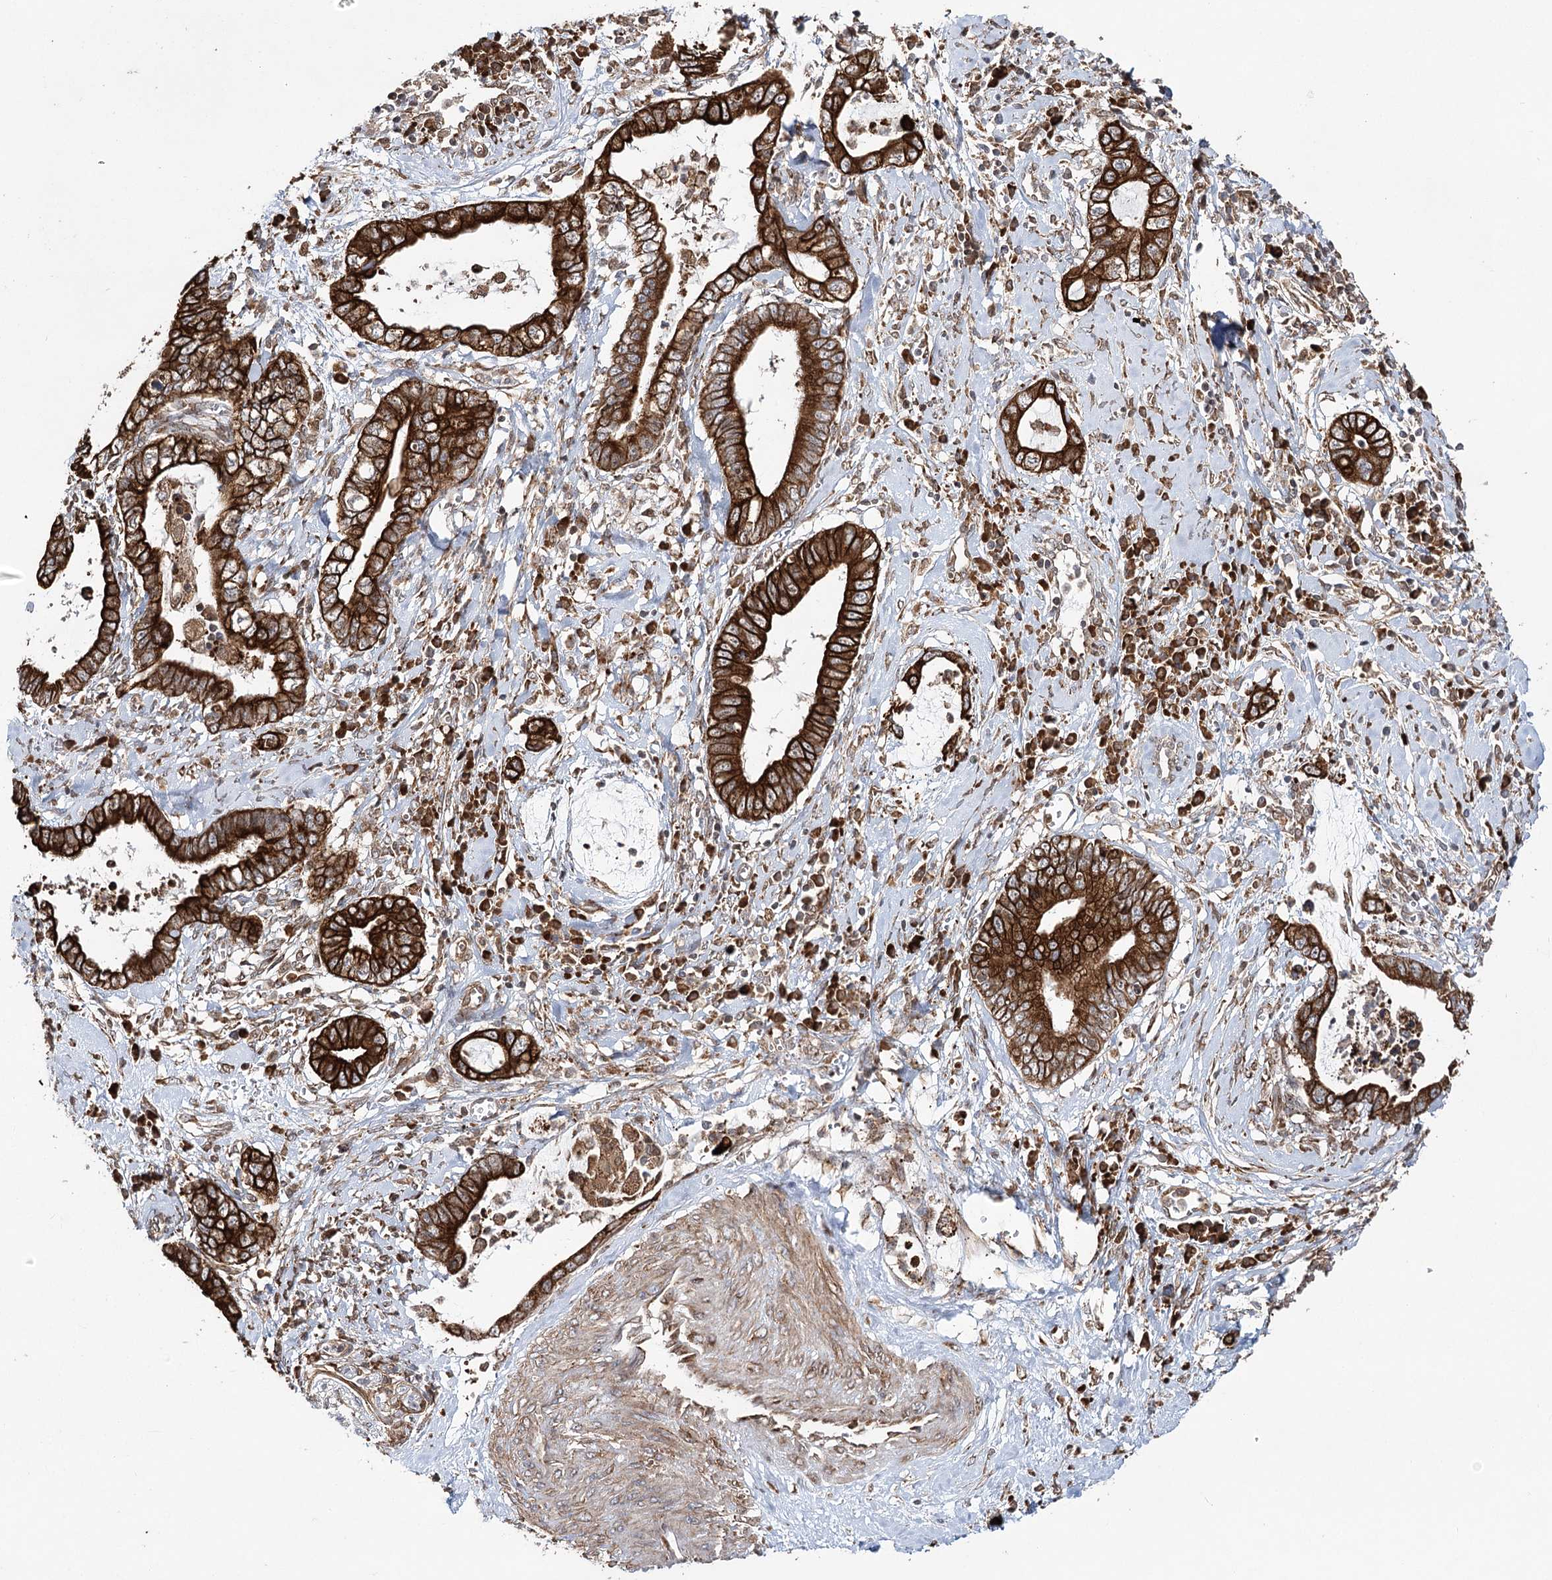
{"staining": {"intensity": "strong", "quantity": ">75%", "location": "cytoplasmic/membranous"}, "tissue": "cervical cancer", "cell_type": "Tumor cells", "image_type": "cancer", "snomed": [{"axis": "morphology", "description": "Adenocarcinoma, NOS"}, {"axis": "topography", "description": "Cervix"}], "caption": "The immunohistochemical stain highlights strong cytoplasmic/membranous staining in tumor cells of adenocarcinoma (cervical) tissue.", "gene": "DNAJB14", "patient": {"sex": "female", "age": 44}}